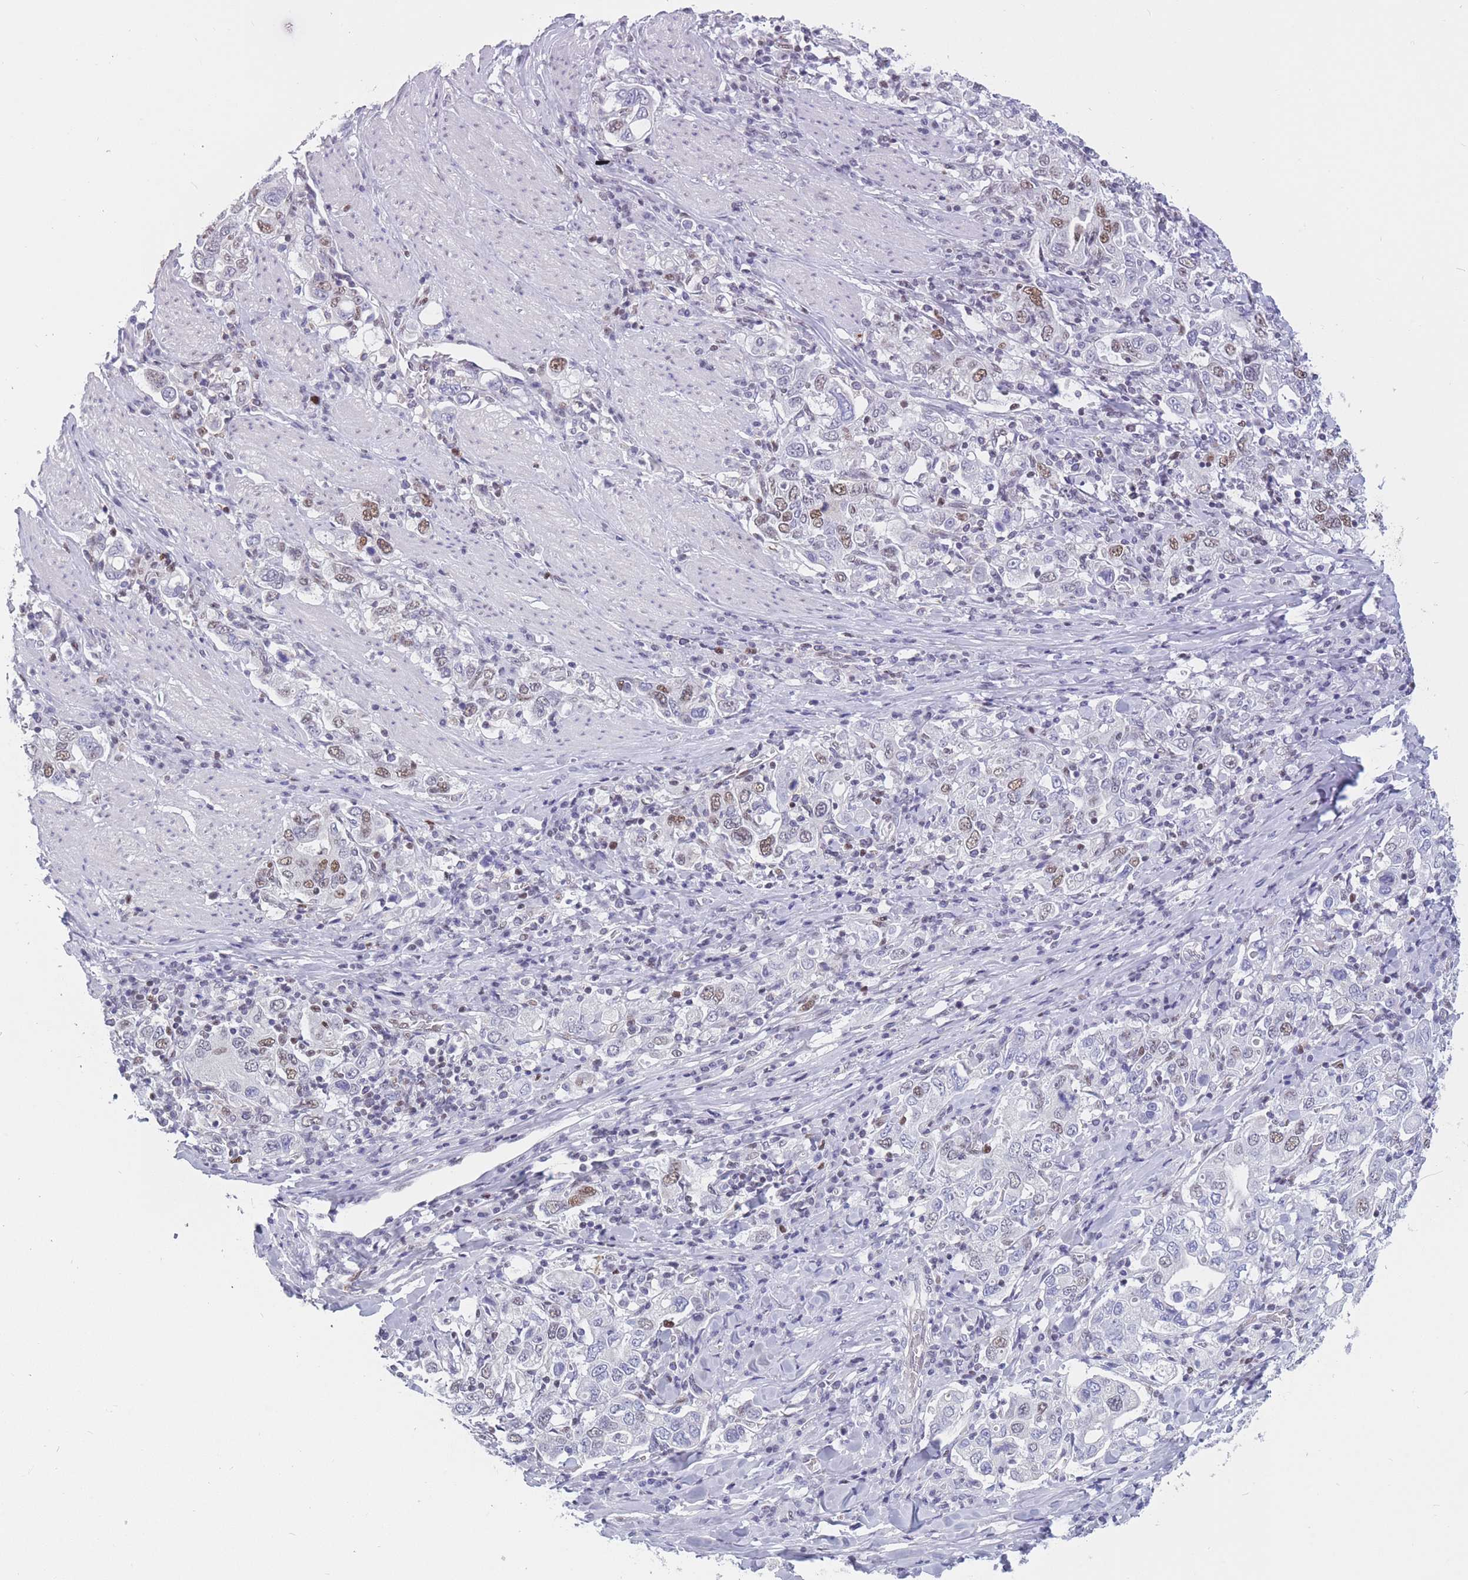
{"staining": {"intensity": "moderate", "quantity": "<25%", "location": "nuclear"}, "tissue": "stomach cancer", "cell_type": "Tumor cells", "image_type": "cancer", "snomed": [{"axis": "morphology", "description": "Adenocarcinoma, NOS"}, {"axis": "topography", "description": "Stomach, upper"}], "caption": "Stomach adenocarcinoma was stained to show a protein in brown. There is low levels of moderate nuclear positivity in about <25% of tumor cells. Using DAB (3,3'-diaminobenzidine) (brown) and hematoxylin (blue) stains, captured at high magnification using brightfield microscopy.", "gene": "NASP", "patient": {"sex": "male", "age": 62}}